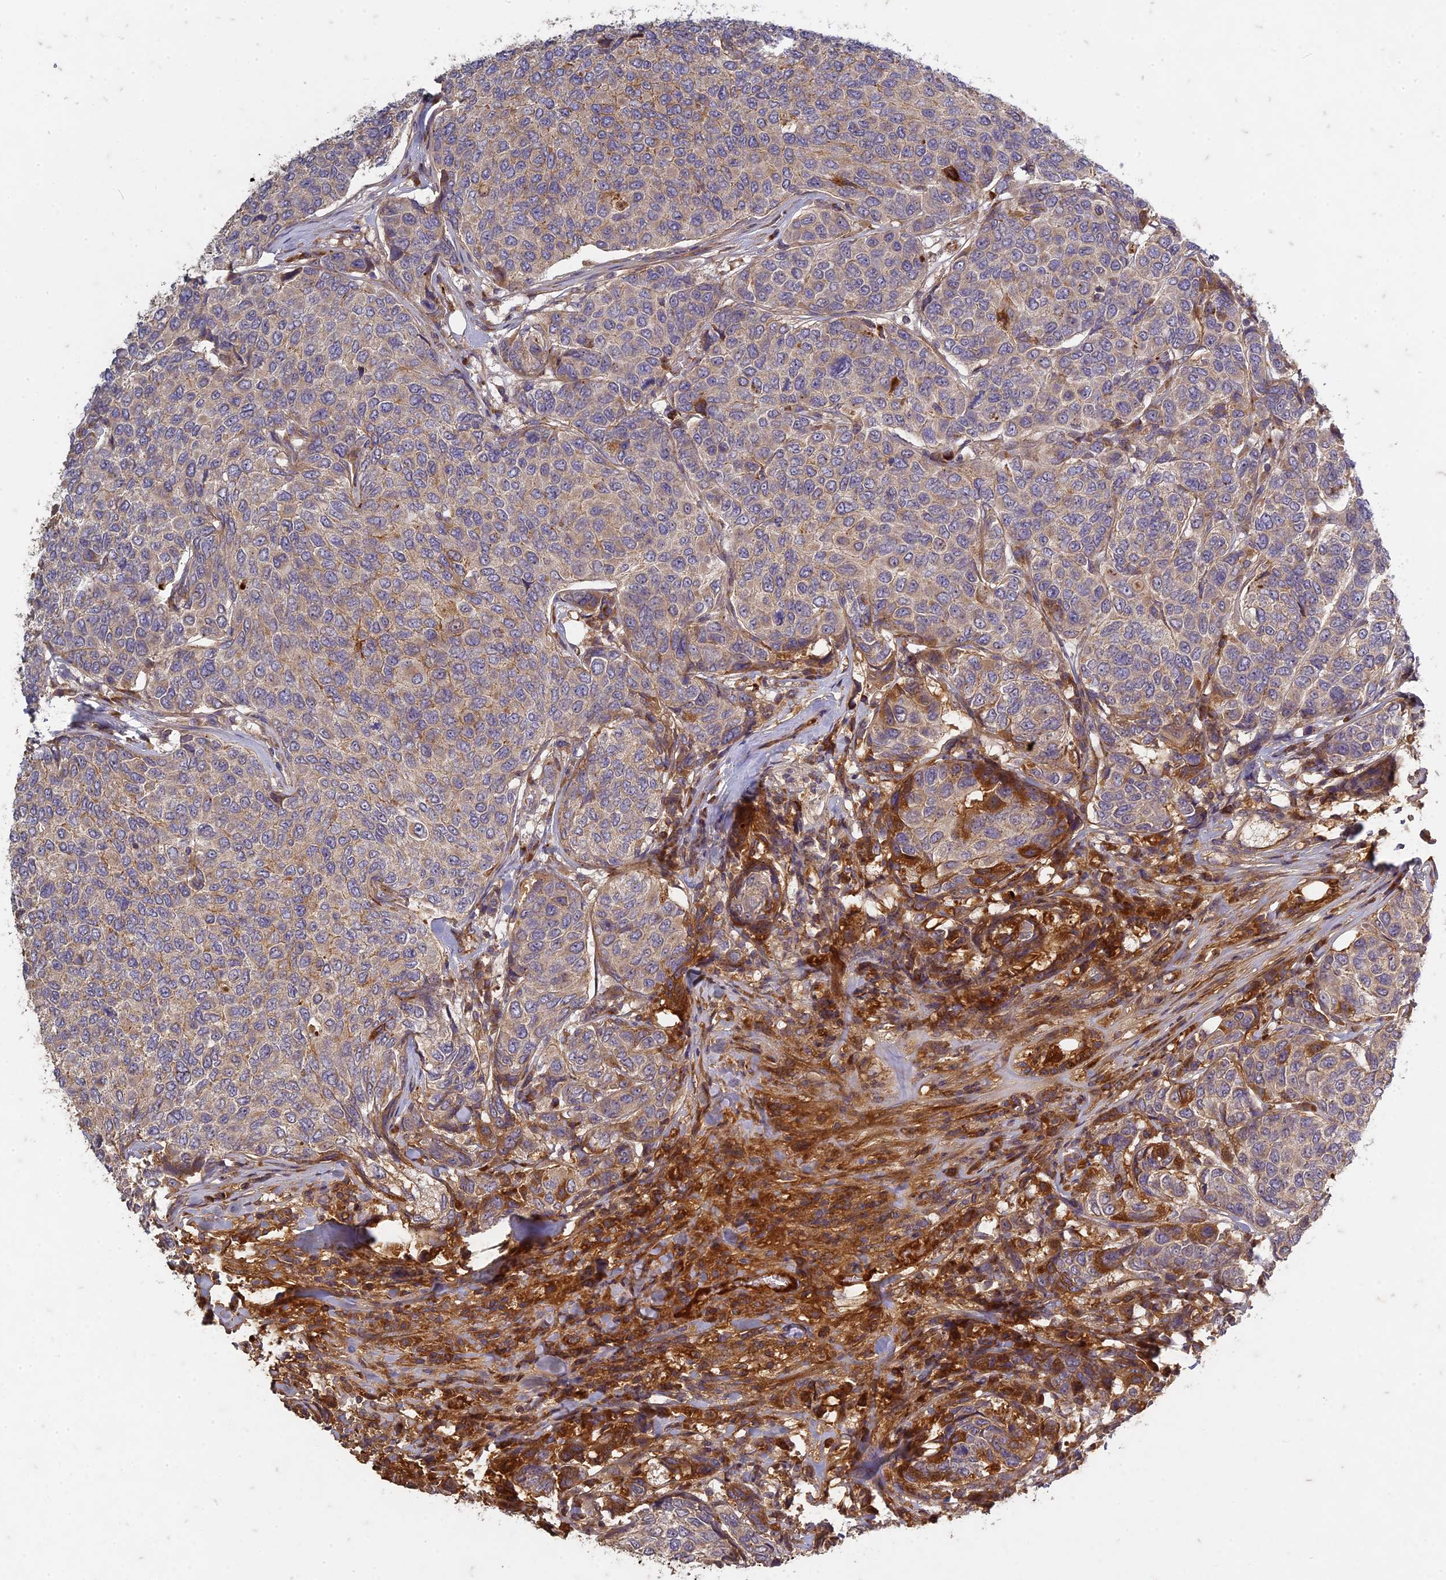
{"staining": {"intensity": "weak", "quantity": "25%-75%", "location": "cytoplasmic/membranous"}, "tissue": "breast cancer", "cell_type": "Tumor cells", "image_type": "cancer", "snomed": [{"axis": "morphology", "description": "Duct carcinoma"}, {"axis": "topography", "description": "Breast"}], "caption": "IHC staining of breast cancer (infiltrating ductal carcinoma), which displays low levels of weak cytoplasmic/membranous expression in approximately 25%-75% of tumor cells indicating weak cytoplasmic/membranous protein staining. The staining was performed using DAB (brown) for protein detection and nuclei were counterstained in hematoxylin (blue).", "gene": "TCF25", "patient": {"sex": "female", "age": 55}}